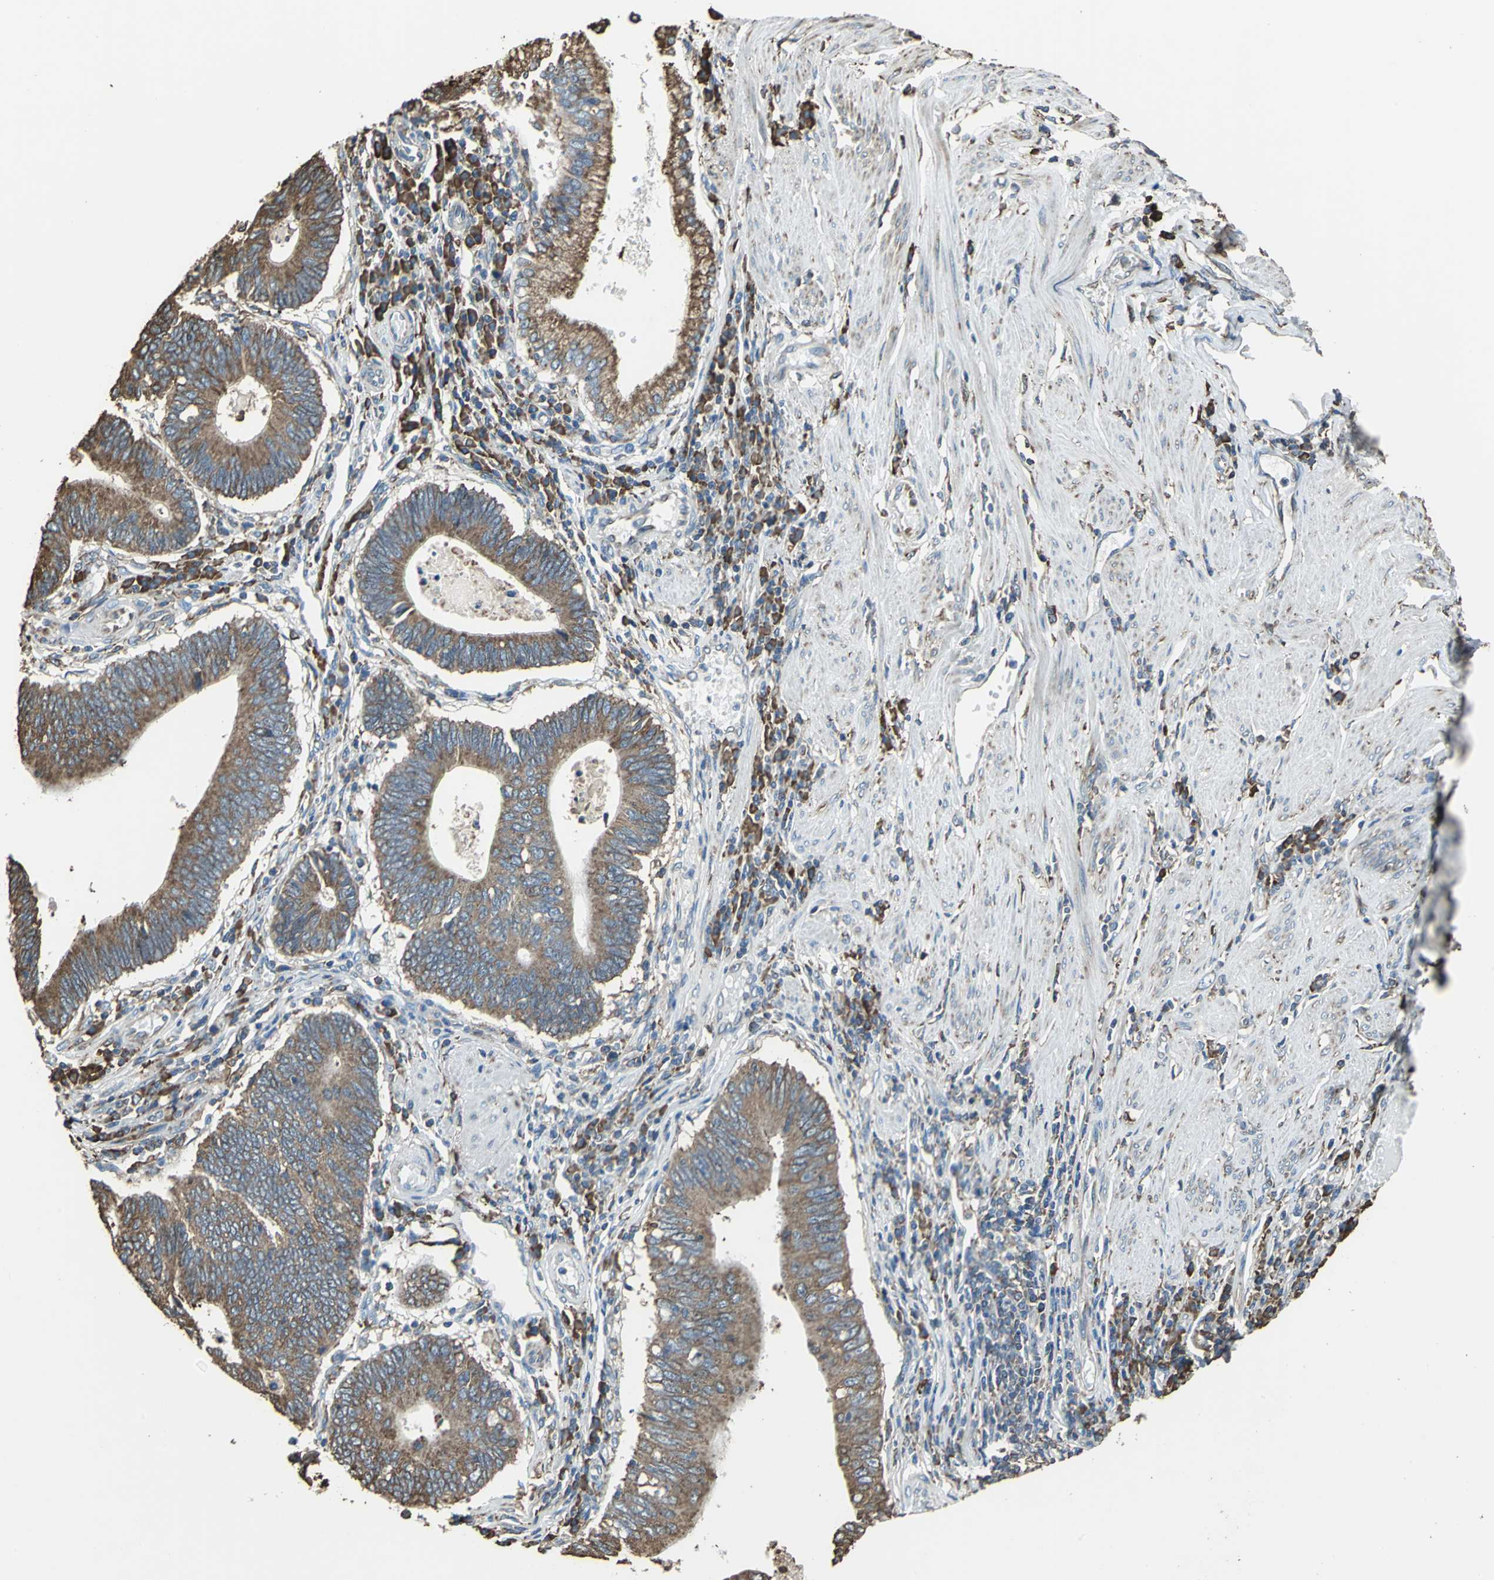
{"staining": {"intensity": "strong", "quantity": ">75%", "location": "cytoplasmic/membranous"}, "tissue": "stomach cancer", "cell_type": "Tumor cells", "image_type": "cancer", "snomed": [{"axis": "morphology", "description": "Adenocarcinoma, NOS"}, {"axis": "topography", "description": "Stomach"}], "caption": "A high amount of strong cytoplasmic/membranous staining is identified in about >75% of tumor cells in stomach cancer (adenocarcinoma) tissue.", "gene": "GPANK1", "patient": {"sex": "male", "age": 59}}